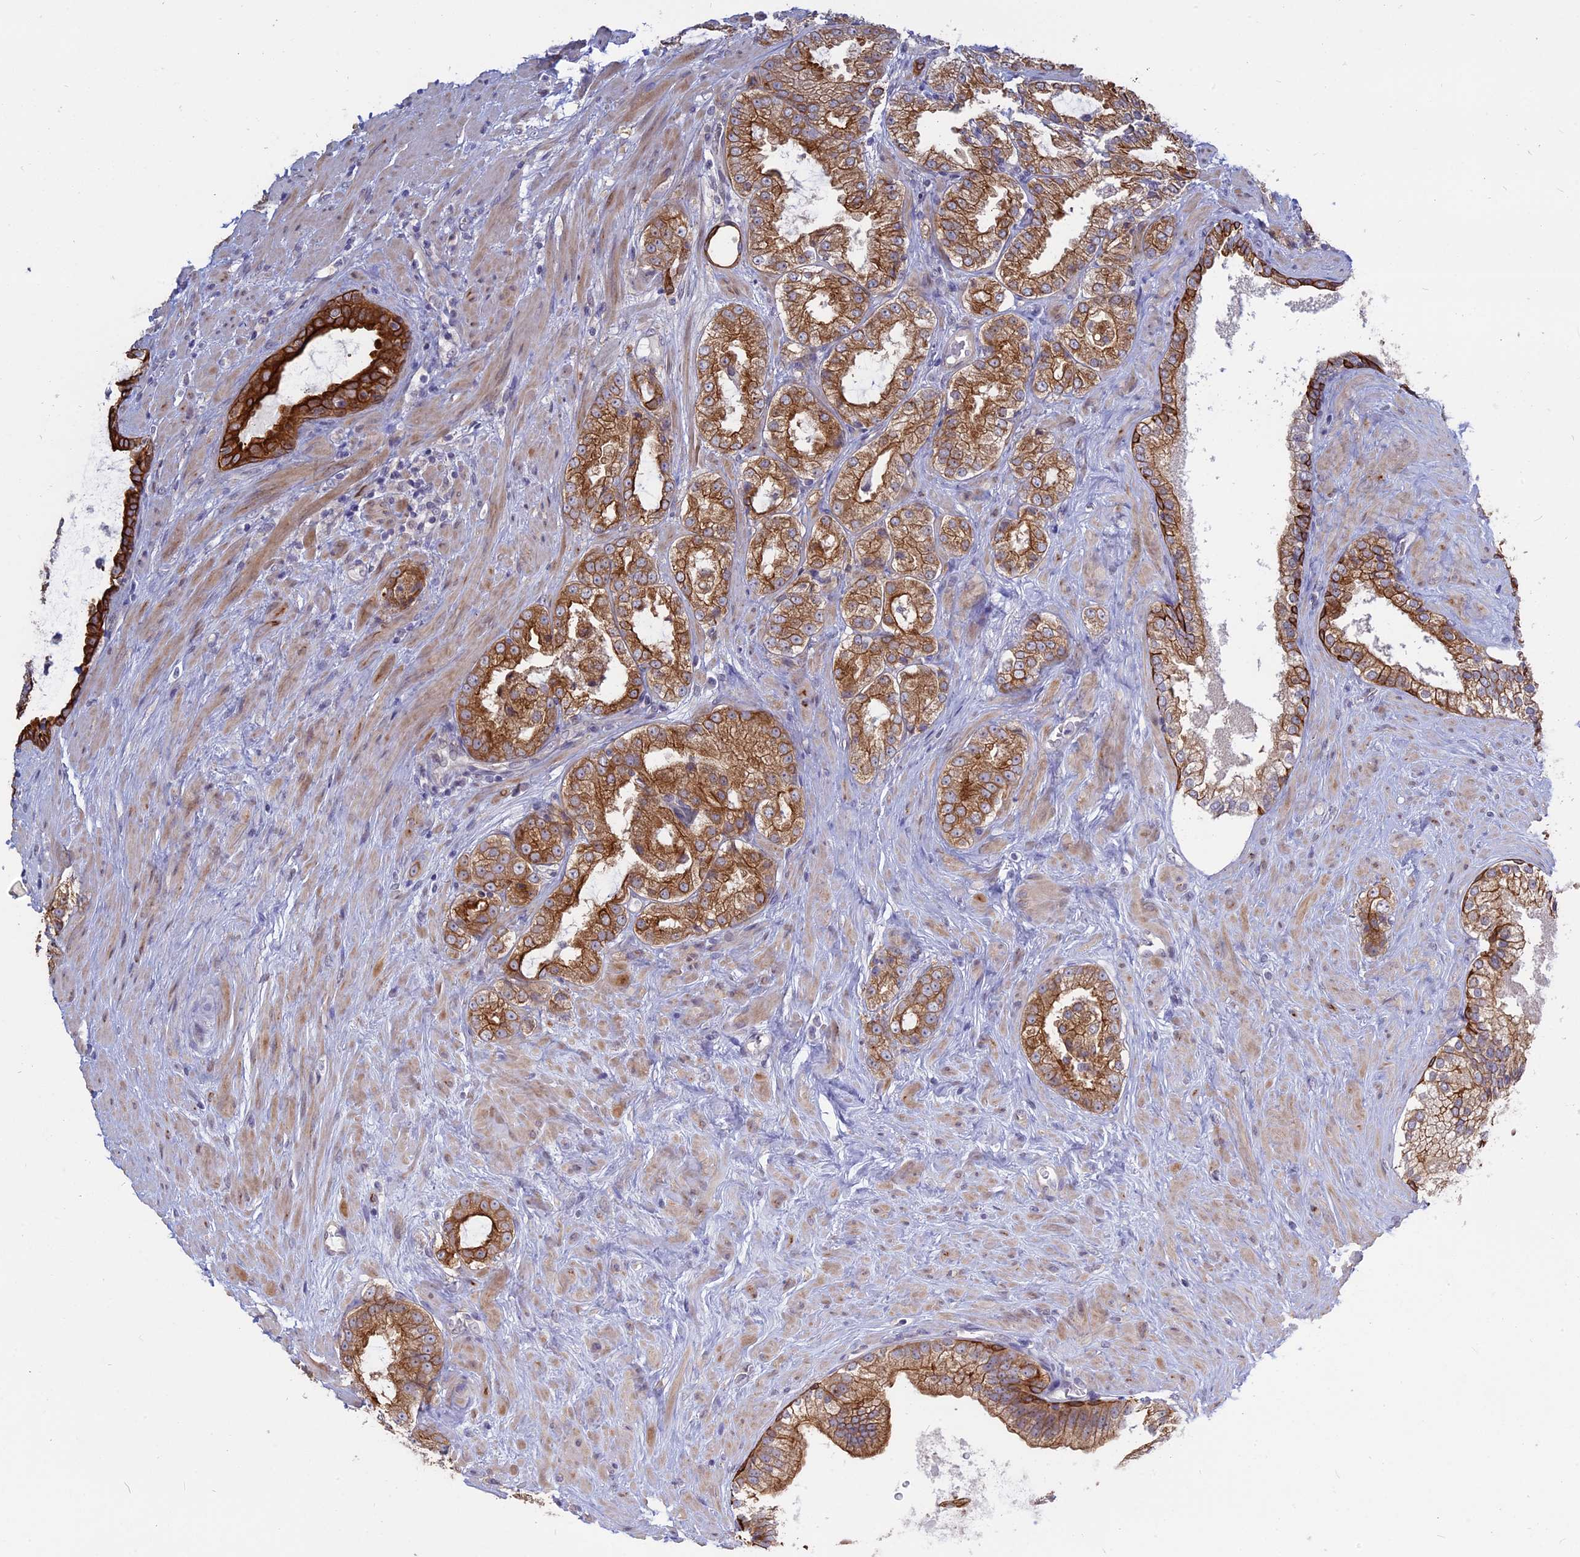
{"staining": {"intensity": "moderate", "quantity": ">75%", "location": "cytoplasmic/membranous"}, "tissue": "prostate cancer", "cell_type": "Tumor cells", "image_type": "cancer", "snomed": [{"axis": "morphology", "description": "Adenocarcinoma, High grade"}, {"axis": "topography", "description": "Prostate"}], "caption": "A medium amount of moderate cytoplasmic/membranous staining is present in approximately >75% of tumor cells in prostate high-grade adenocarcinoma tissue. The protein is shown in brown color, while the nuclei are stained blue.", "gene": "MYO5B", "patient": {"sex": "male", "age": 73}}